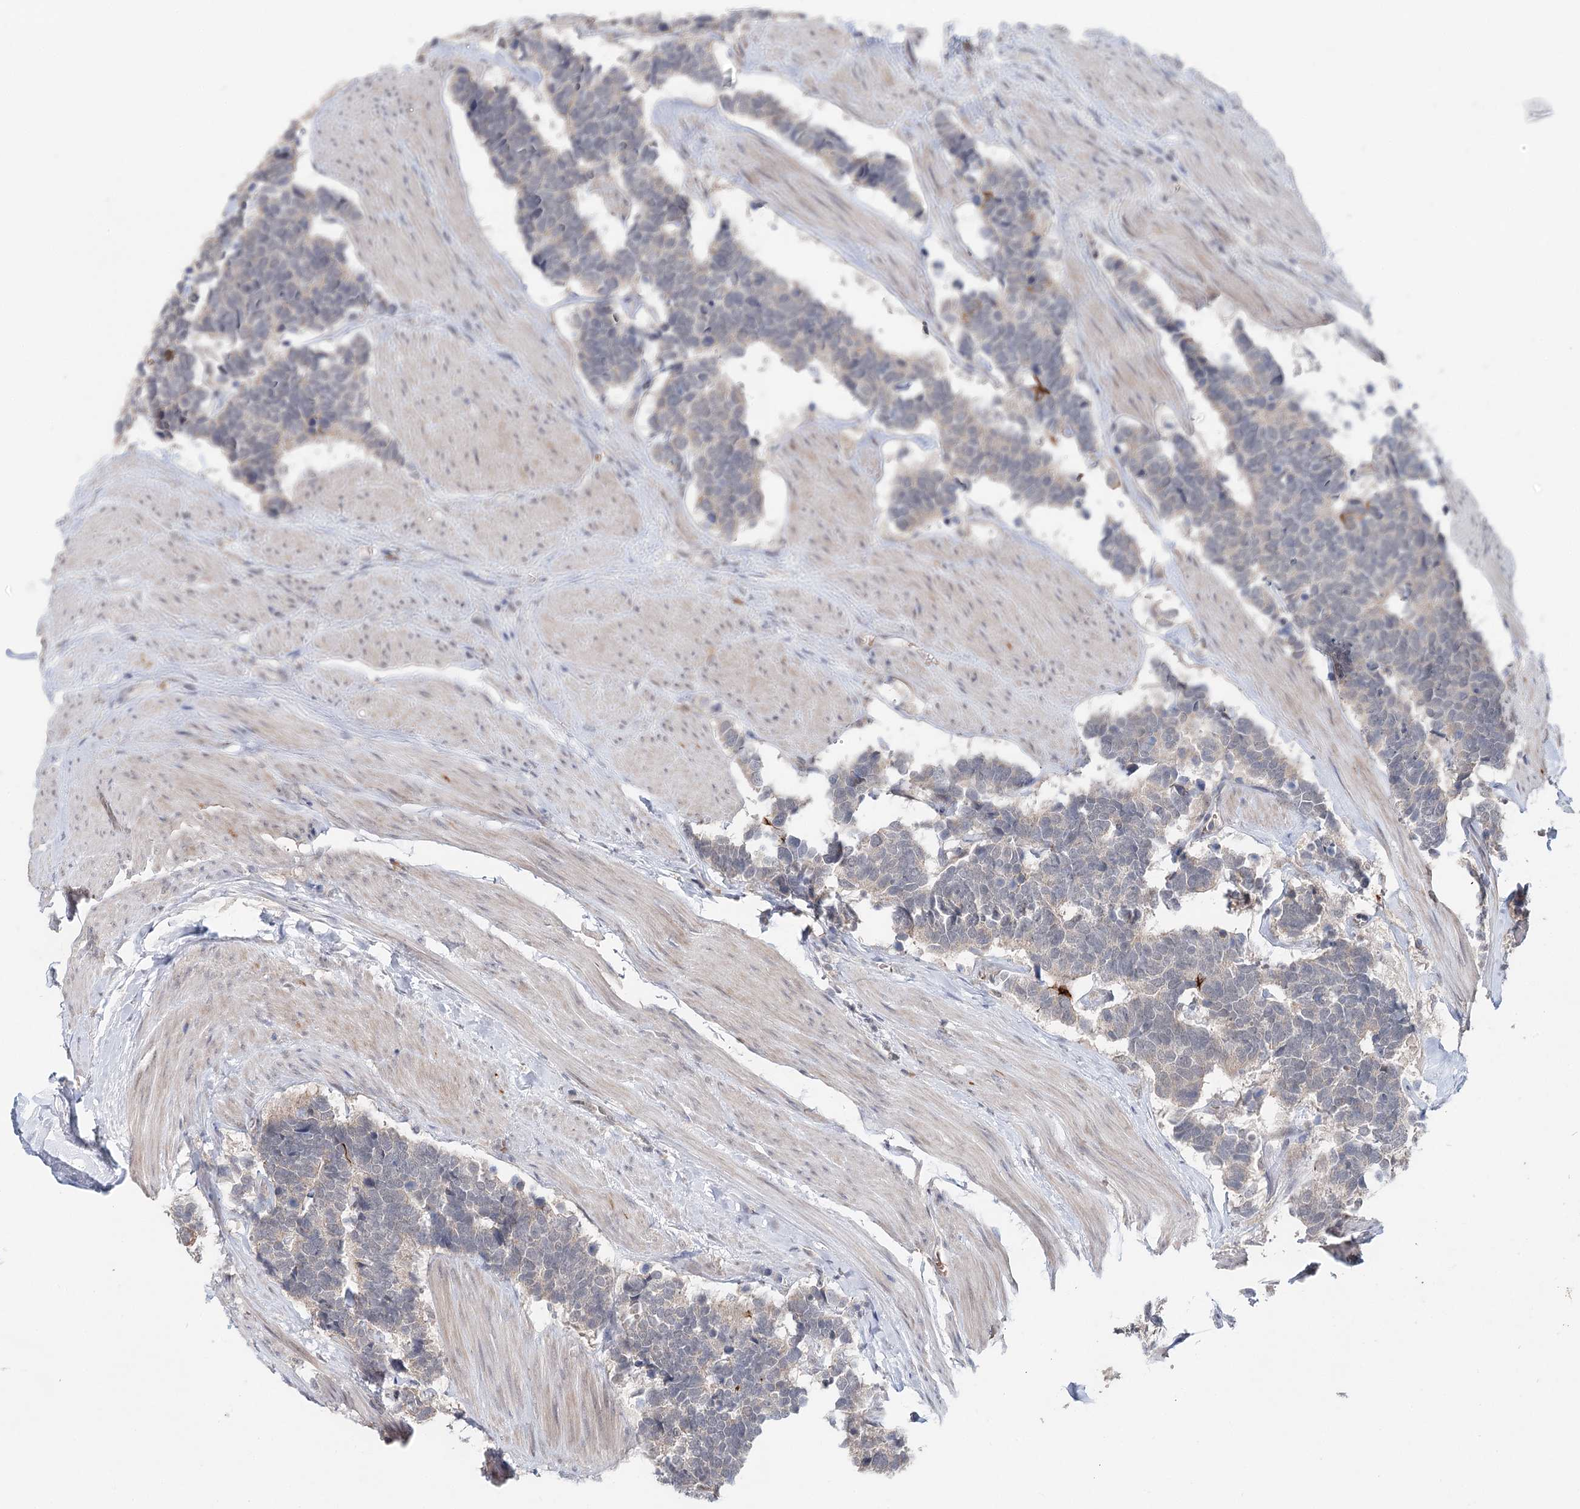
{"staining": {"intensity": "negative", "quantity": "none", "location": "none"}, "tissue": "carcinoid", "cell_type": "Tumor cells", "image_type": "cancer", "snomed": [{"axis": "morphology", "description": "Carcinoma, NOS"}, {"axis": "morphology", "description": "Carcinoid, malignant, NOS"}, {"axis": "topography", "description": "Urinary bladder"}], "caption": "Immunohistochemical staining of human carcinoid (malignant) displays no significant expression in tumor cells.", "gene": "FBXO7", "patient": {"sex": "male", "age": 57}}